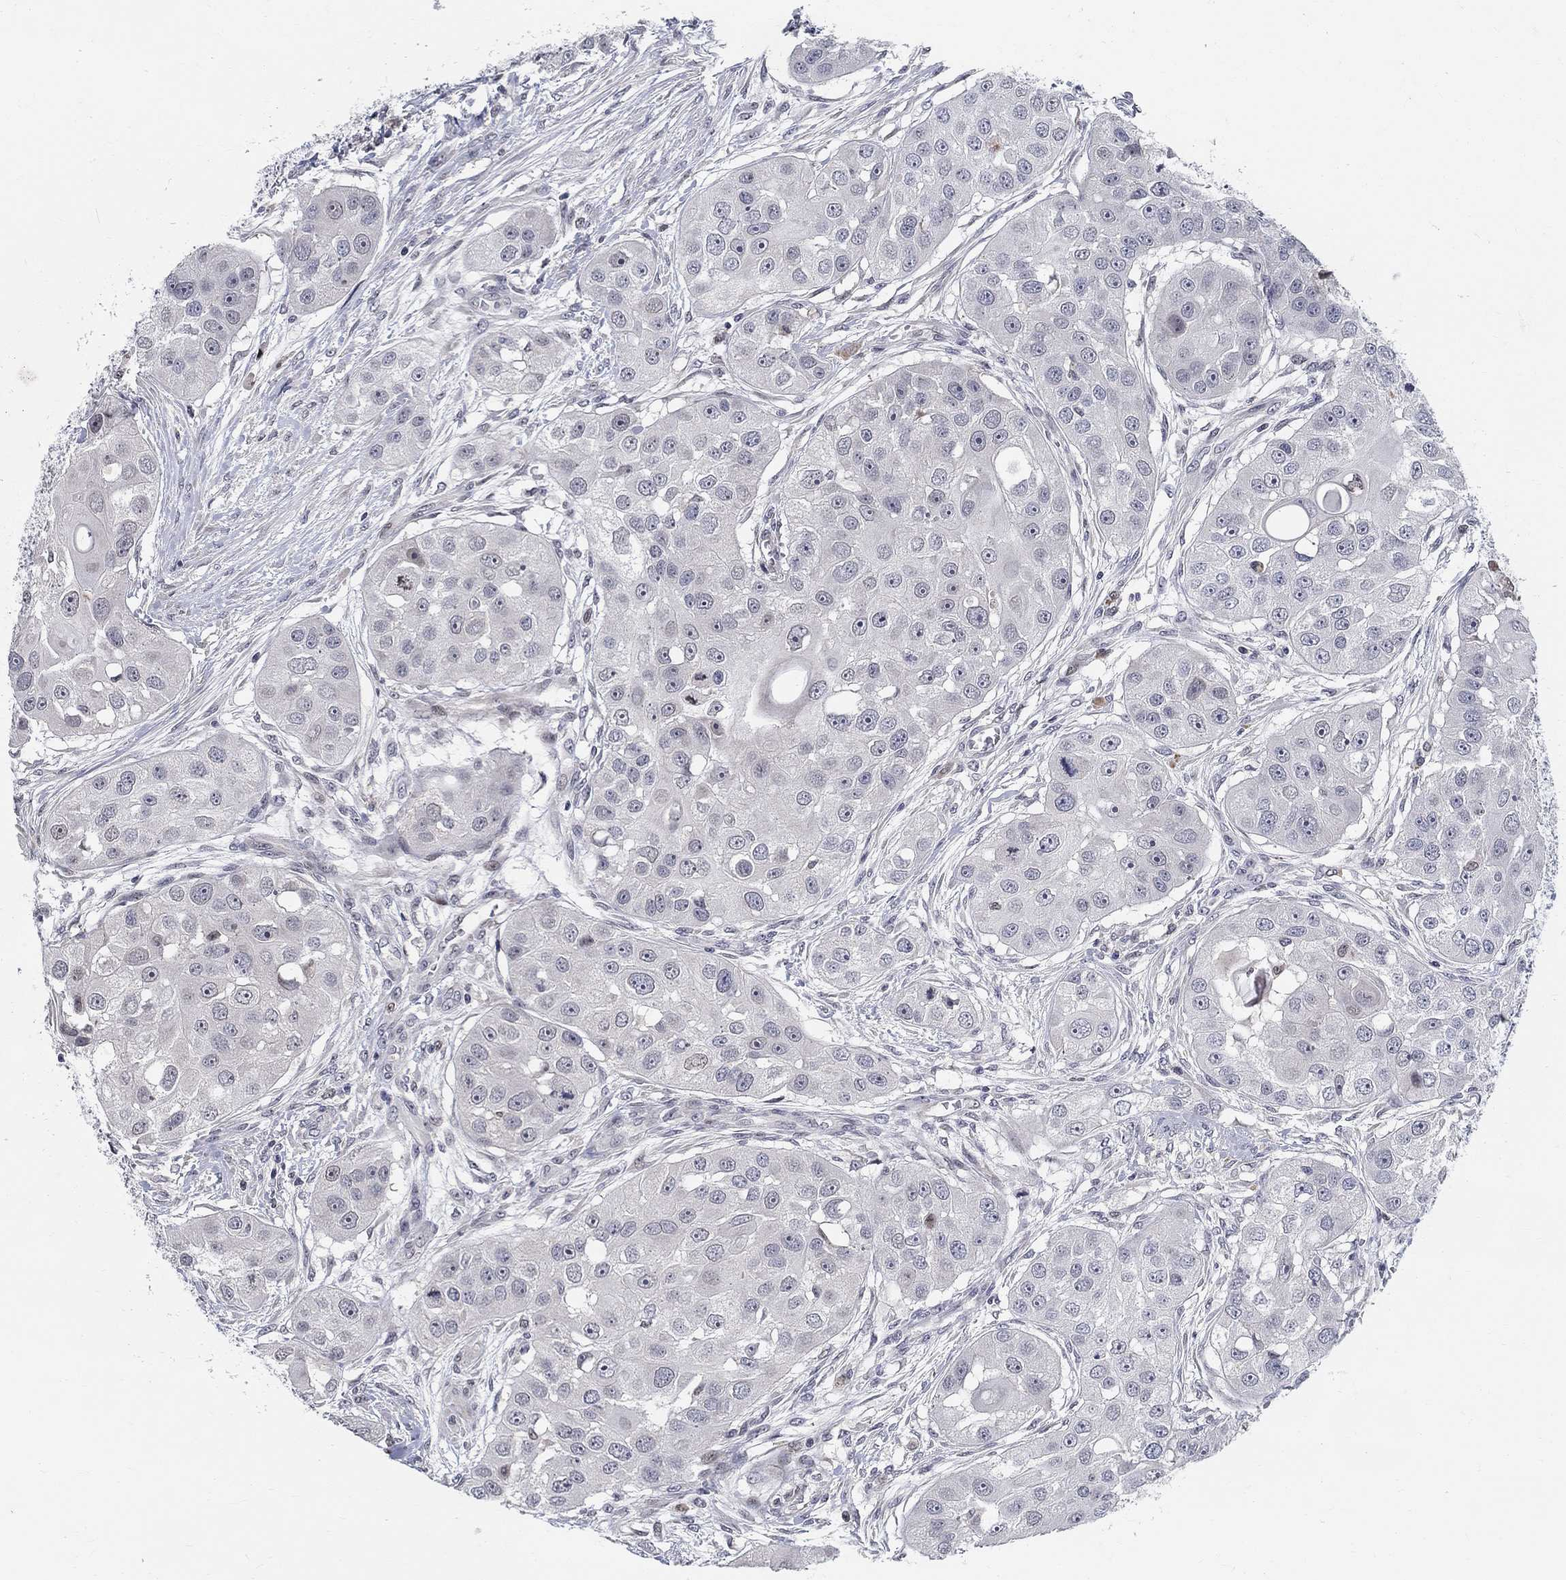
{"staining": {"intensity": "negative", "quantity": "none", "location": "none"}, "tissue": "head and neck cancer", "cell_type": "Tumor cells", "image_type": "cancer", "snomed": [{"axis": "morphology", "description": "Normal tissue, NOS"}, {"axis": "morphology", "description": "Squamous cell carcinoma, NOS"}, {"axis": "topography", "description": "Skeletal muscle"}, {"axis": "topography", "description": "Head-Neck"}], "caption": "High power microscopy photomicrograph of an immunohistochemistry (IHC) photomicrograph of squamous cell carcinoma (head and neck), revealing no significant expression in tumor cells.", "gene": "C16orf46", "patient": {"sex": "male", "age": 51}}